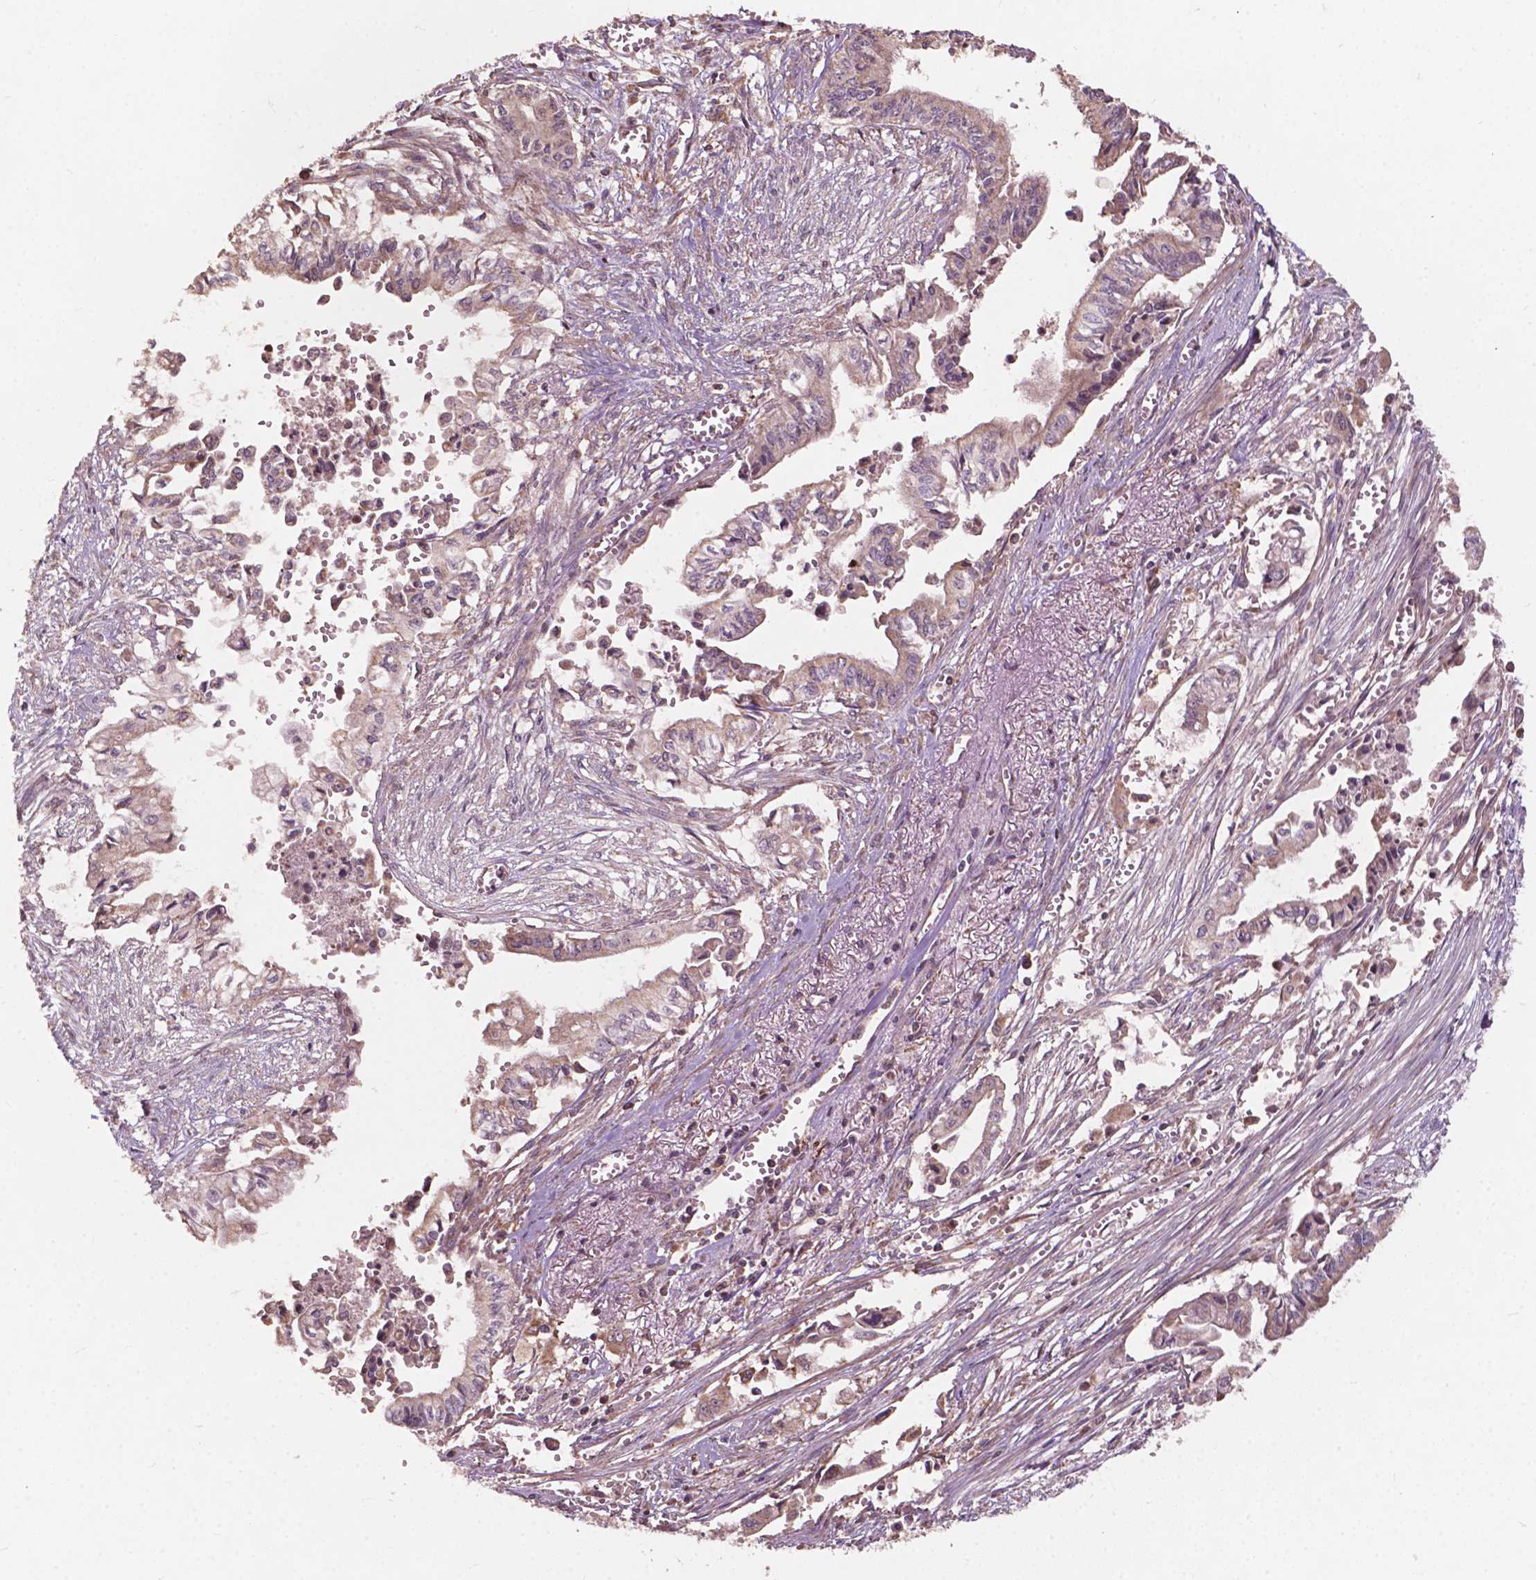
{"staining": {"intensity": "weak", "quantity": "<25%", "location": "cytoplasmic/membranous"}, "tissue": "pancreatic cancer", "cell_type": "Tumor cells", "image_type": "cancer", "snomed": [{"axis": "morphology", "description": "Adenocarcinoma, NOS"}, {"axis": "topography", "description": "Pancreas"}], "caption": "High power microscopy micrograph of an immunohistochemistry (IHC) image of pancreatic cancer, revealing no significant staining in tumor cells.", "gene": "CDC42BPA", "patient": {"sex": "female", "age": 61}}